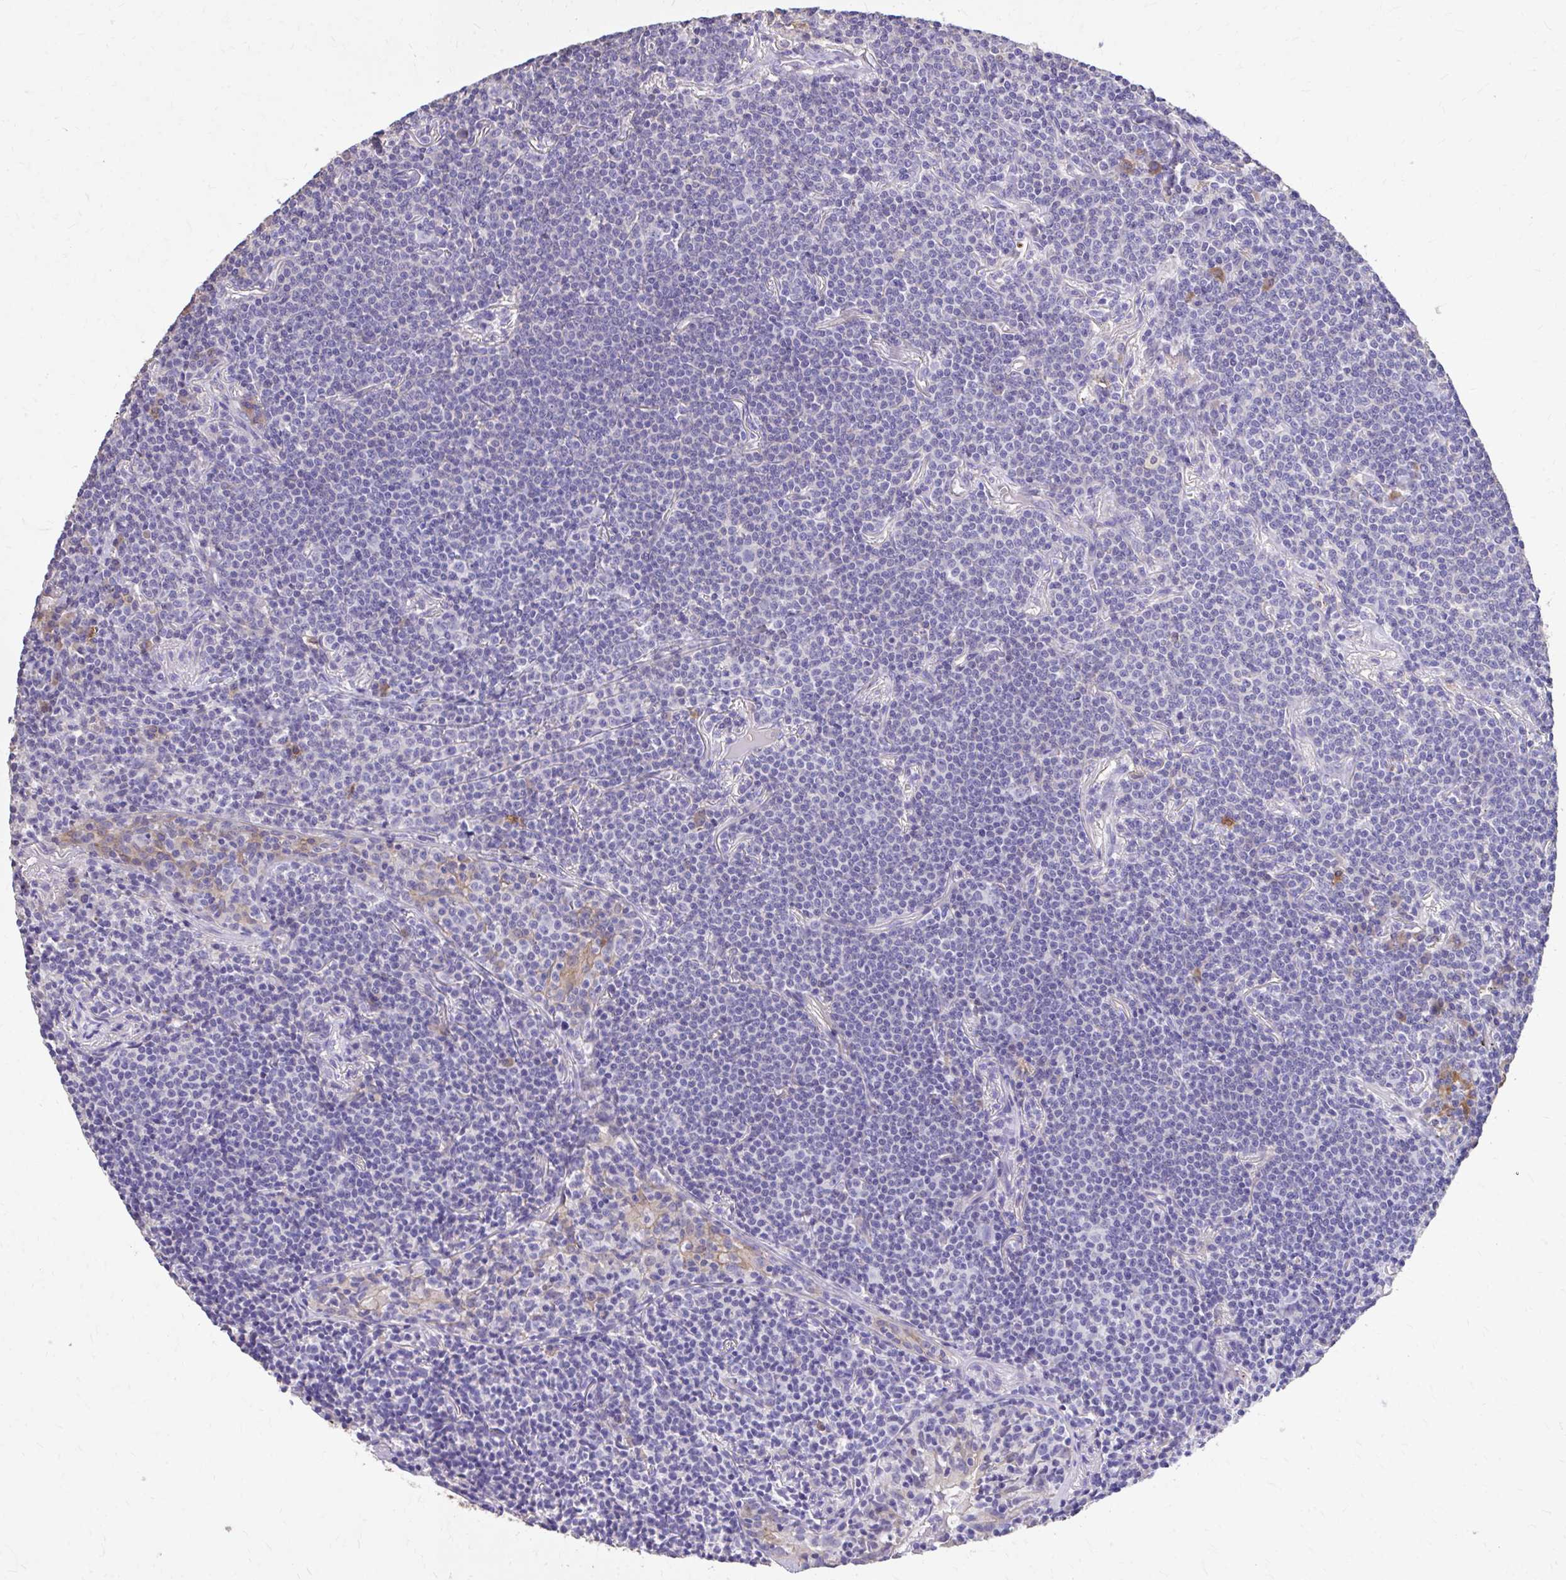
{"staining": {"intensity": "negative", "quantity": "none", "location": "none"}, "tissue": "lymphoma", "cell_type": "Tumor cells", "image_type": "cancer", "snomed": [{"axis": "morphology", "description": "Malignant lymphoma, non-Hodgkin's type, Low grade"}, {"axis": "topography", "description": "Lung"}], "caption": "Immunohistochemistry photomicrograph of neoplastic tissue: lymphoma stained with DAB displays no significant protein staining in tumor cells.", "gene": "EPB41L1", "patient": {"sex": "female", "age": 71}}